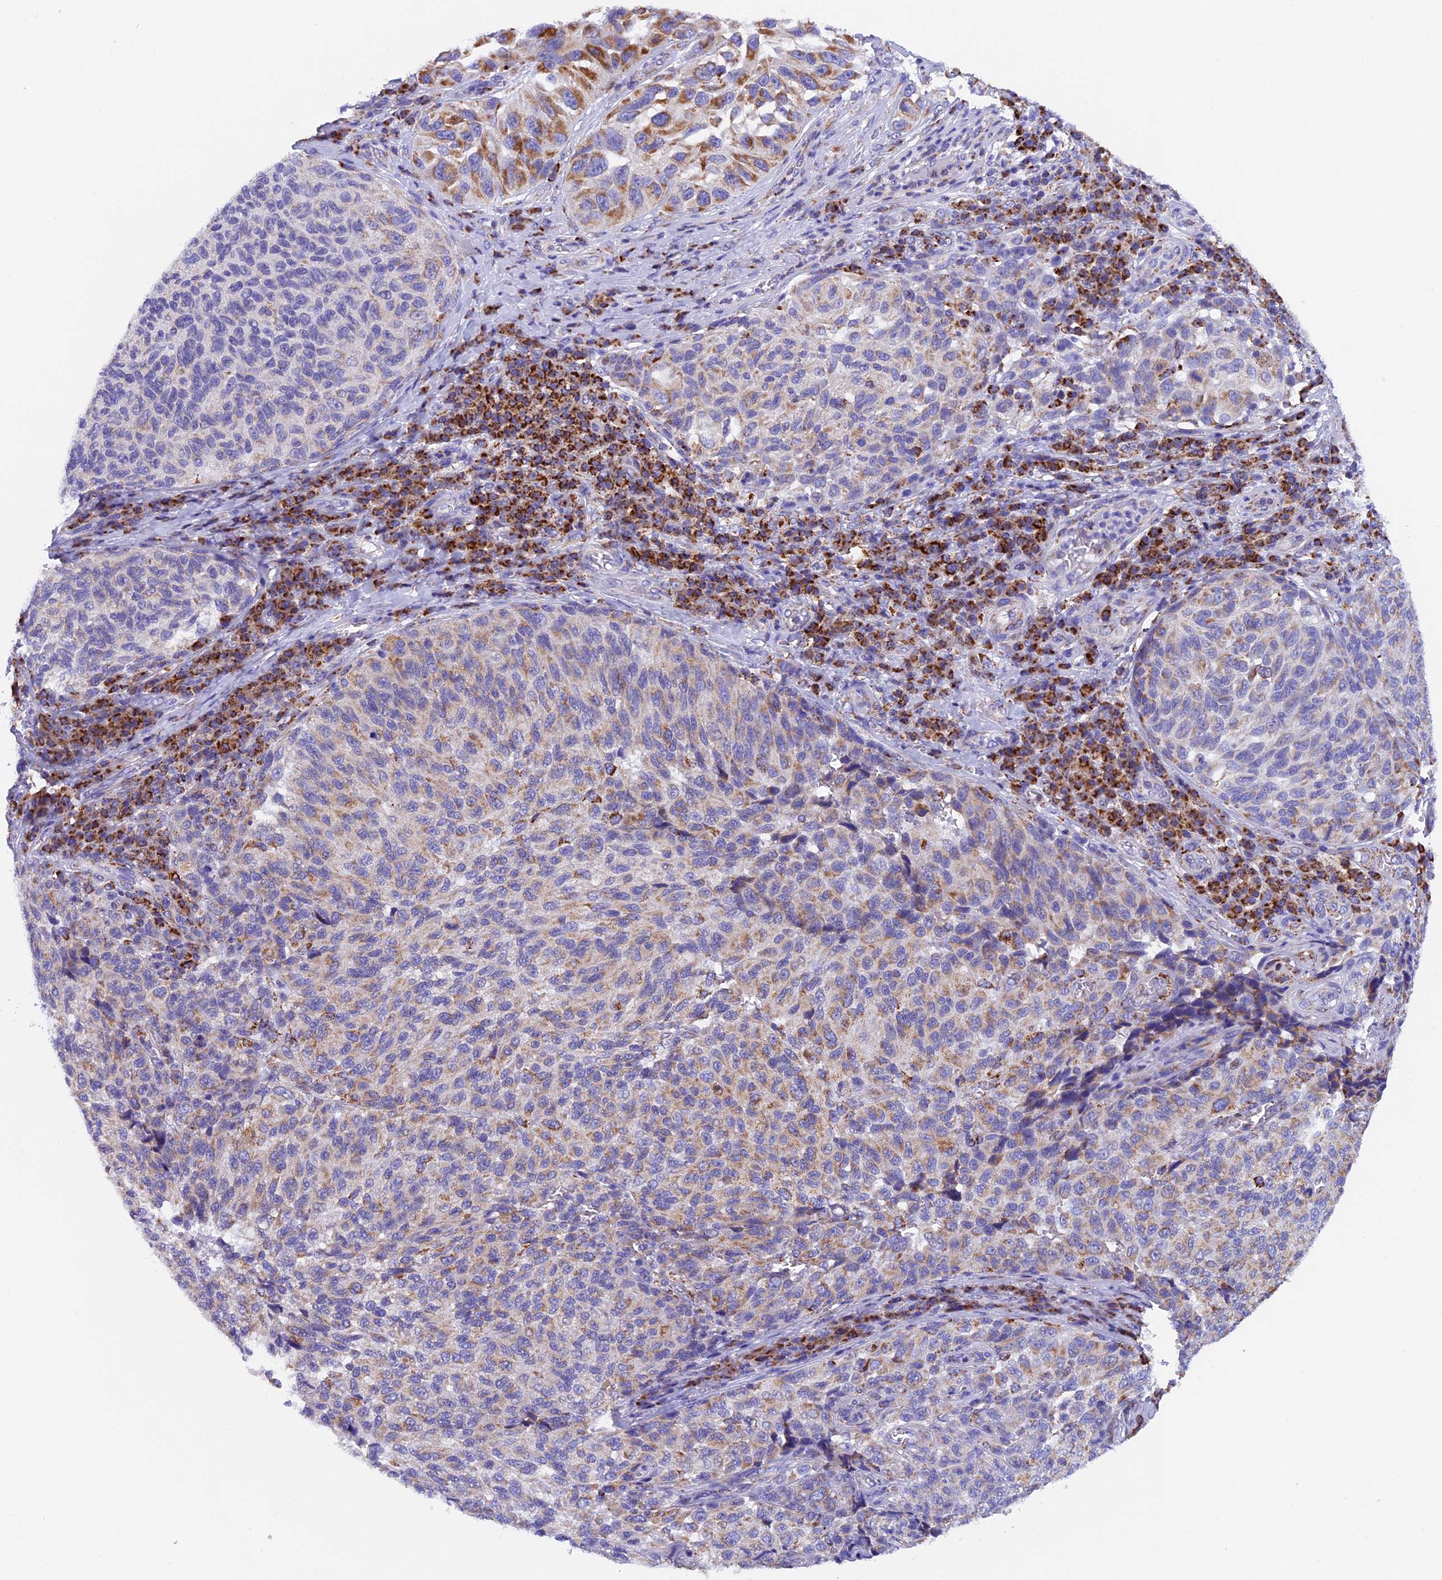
{"staining": {"intensity": "moderate", "quantity": "<25%", "location": "cytoplasmic/membranous"}, "tissue": "melanoma", "cell_type": "Tumor cells", "image_type": "cancer", "snomed": [{"axis": "morphology", "description": "Malignant melanoma, NOS"}, {"axis": "topography", "description": "Skin"}], "caption": "A high-resolution histopathology image shows IHC staining of malignant melanoma, which demonstrates moderate cytoplasmic/membranous staining in about <25% of tumor cells.", "gene": "SLC8B1", "patient": {"sex": "female", "age": 73}}